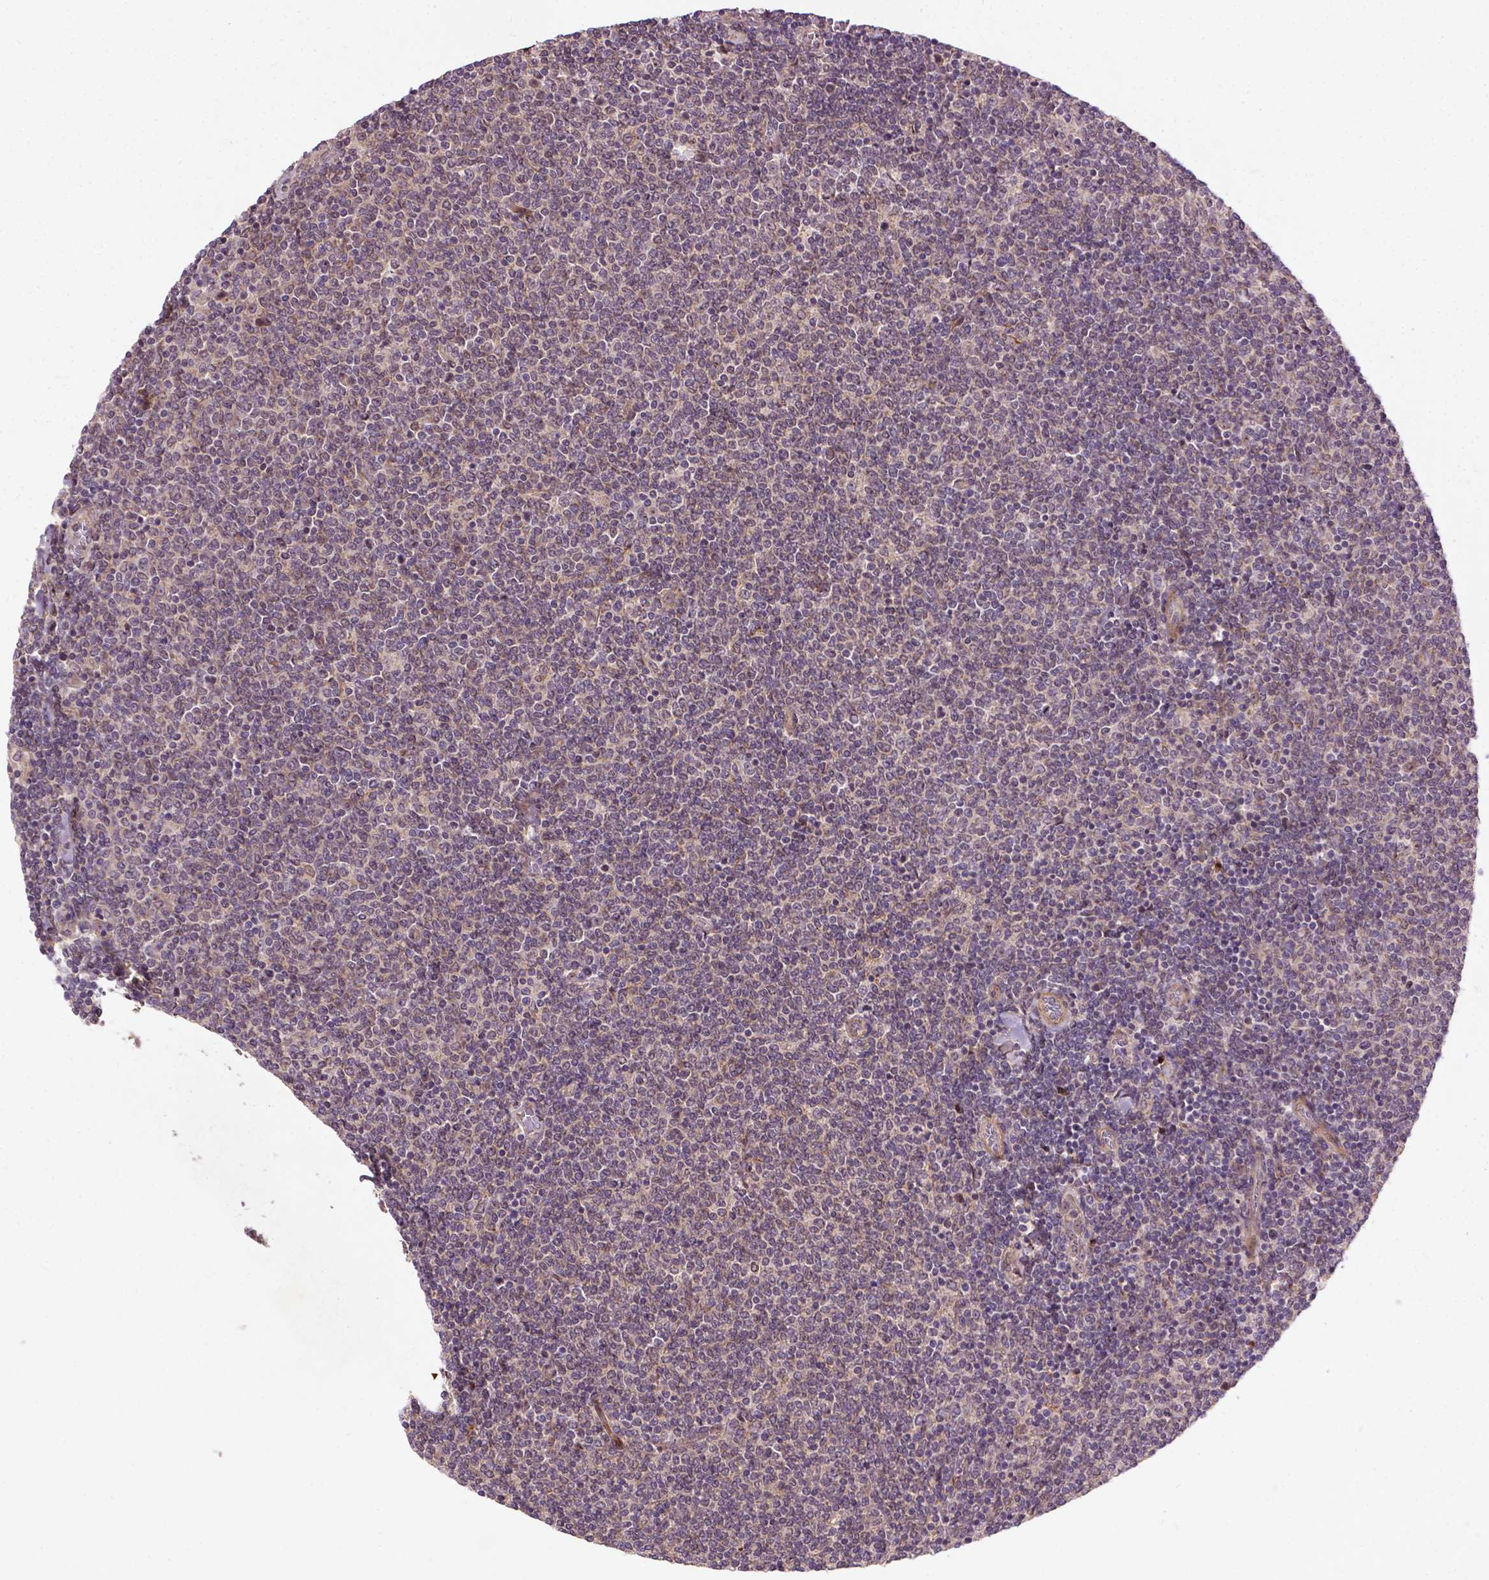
{"staining": {"intensity": "negative", "quantity": "none", "location": "none"}, "tissue": "lymphoma", "cell_type": "Tumor cells", "image_type": "cancer", "snomed": [{"axis": "morphology", "description": "Malignant lymphoma, non-Hodgkin's type, Low grade"}, {"axis": "topography", "description": "Lymph node"}], "caption": "DAB (3,3'-diaminobenzidine) immunohistochemical staining of lymphoma exhibits no significant positivity in tumor cells.", "gene": "PARP3", "patient": {"sex": "male", "age": 52}}